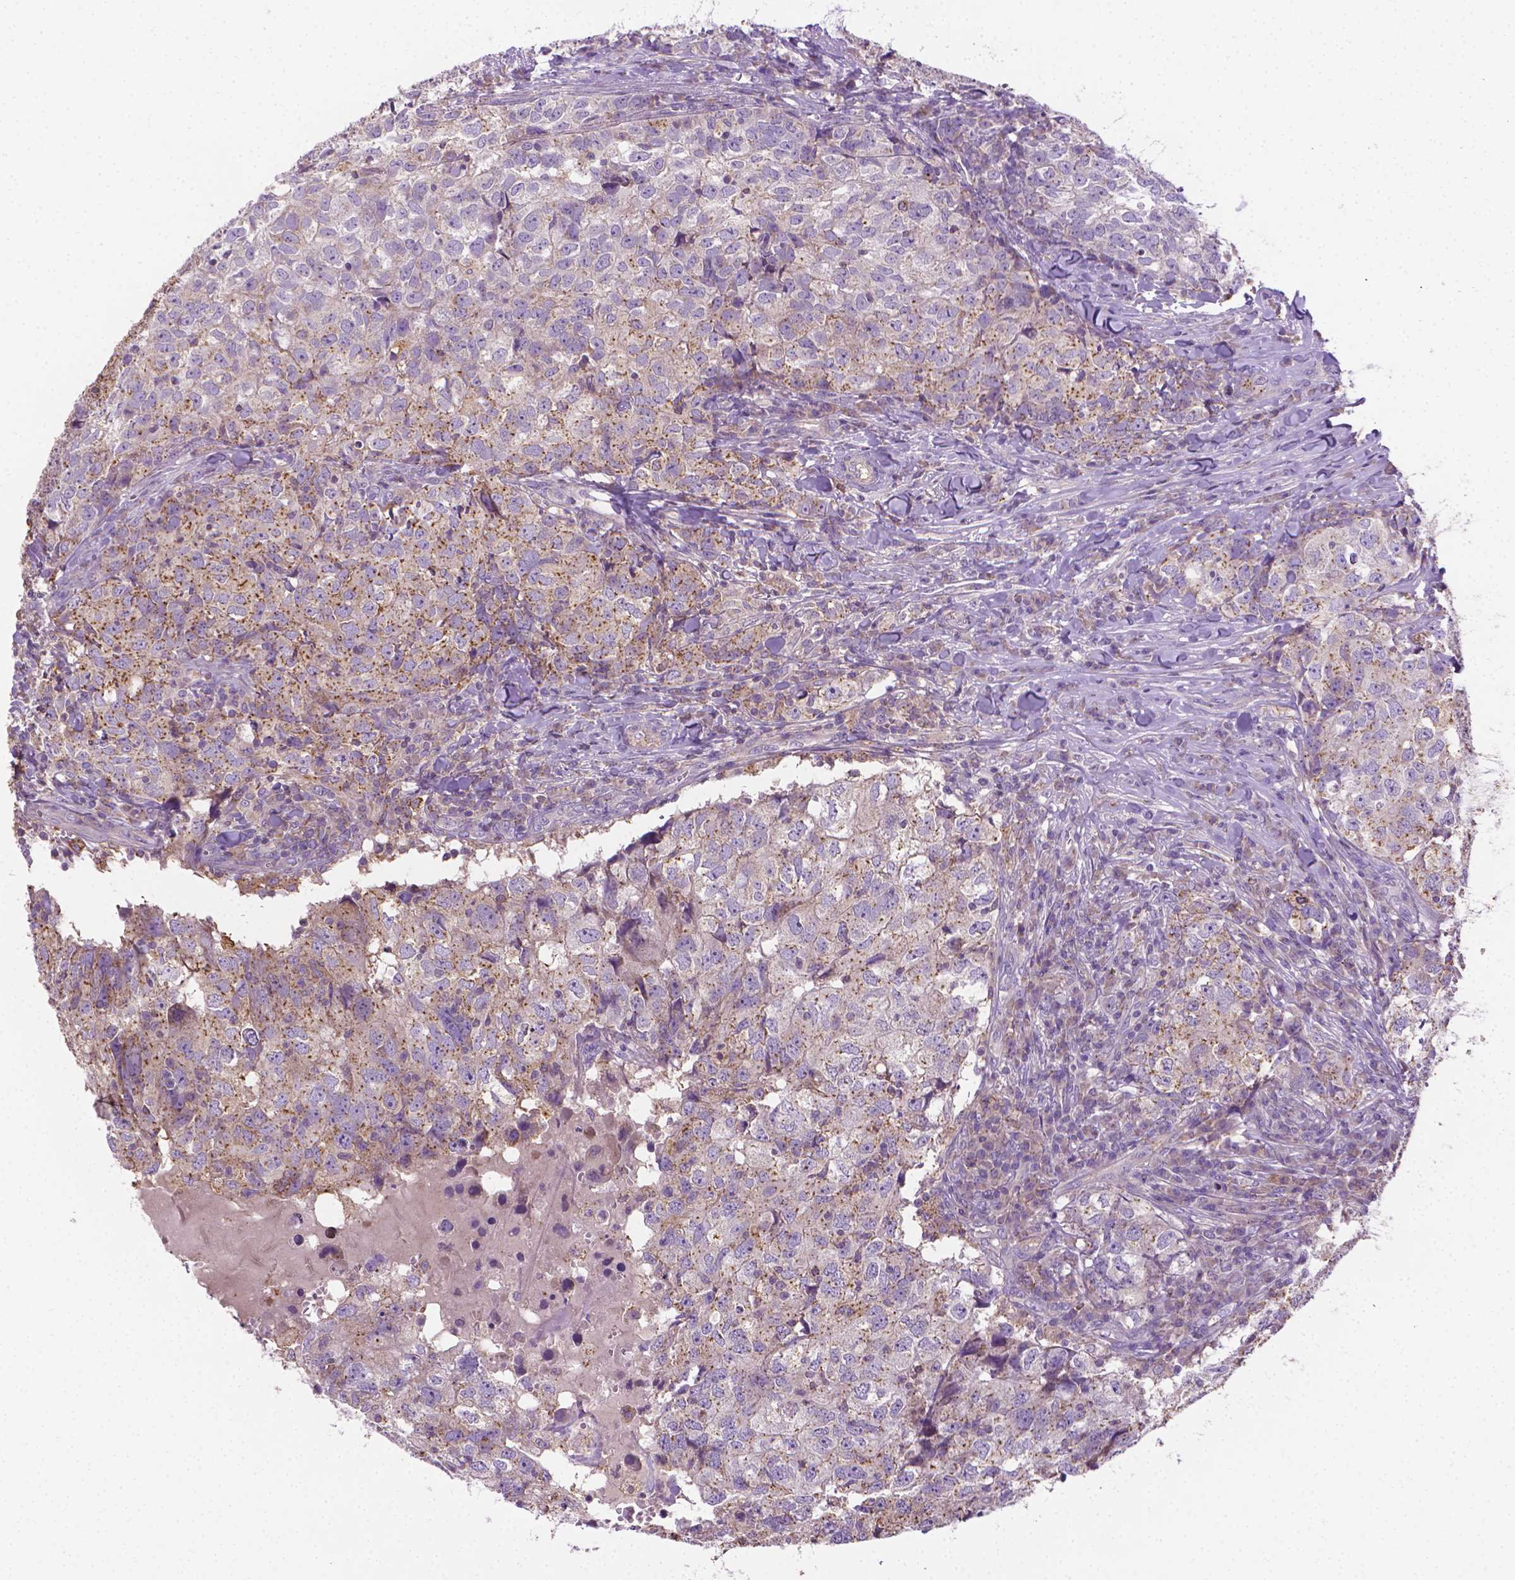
{"staining": {"intensity": "weak", "quantity": "<25%", "location": "cytoplasmic/membranous"}, "tissue": "breast cancer", "cell_type": "Tumor cells", "image_type": "cancer", "snomed": [{"axis": "morphology", "description": "Duct carcinoma"}, {"axis": "topography", "description": "Breast"}], "caption": "Protein analysis of breast cancer (intraductal carcinoma) shows no significant staining in tumor cells. (DAB immunohistochemistry visualized using brightfield microscopy, high magnification).", "gene": "SLC51B", "patient": {"sex": "female", "age": 30}}